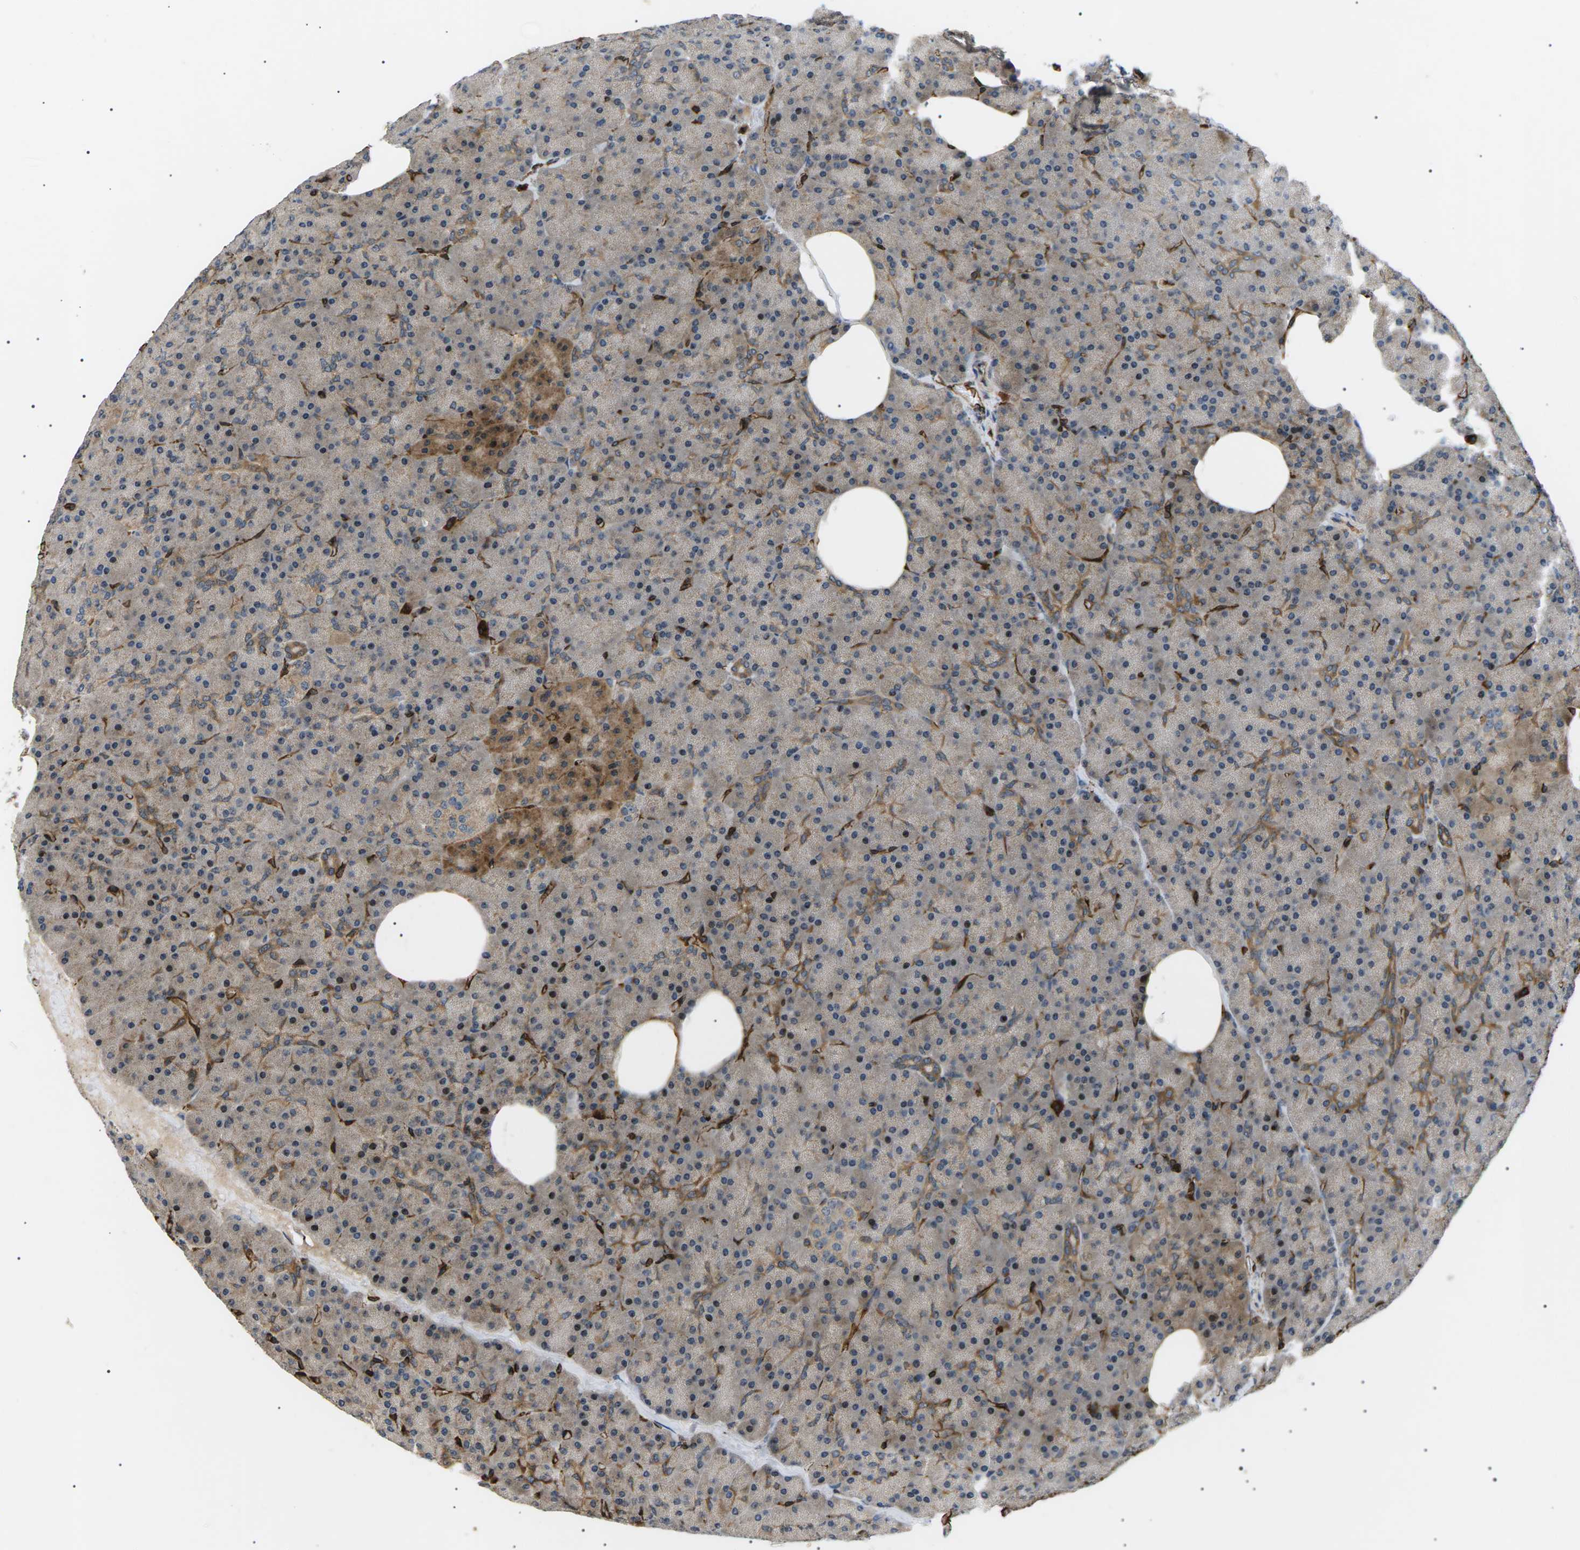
{"staining": {"intensity": "moderate", "quantity": ">75%", "location": "cytoplasmic/membranous"}, "tissue": "pancreas", "cell_type": "Exocrine glandular cells", "image_type": "normal", "snomed": [{"axis": "morphology", "description": "Normal tissue, NOS"}, {"axis": "topography", "description": "Pancreas"}], "caption": "A photomicrograph showing moderate cytoplasmic/membranous staining in approximately >75% of exocrine glandular cells in benign pancreas, as visualized by brown immunohistochemical staining.", "gene": "TMTC4", "patient": {"sex": "female", "age": 35}}